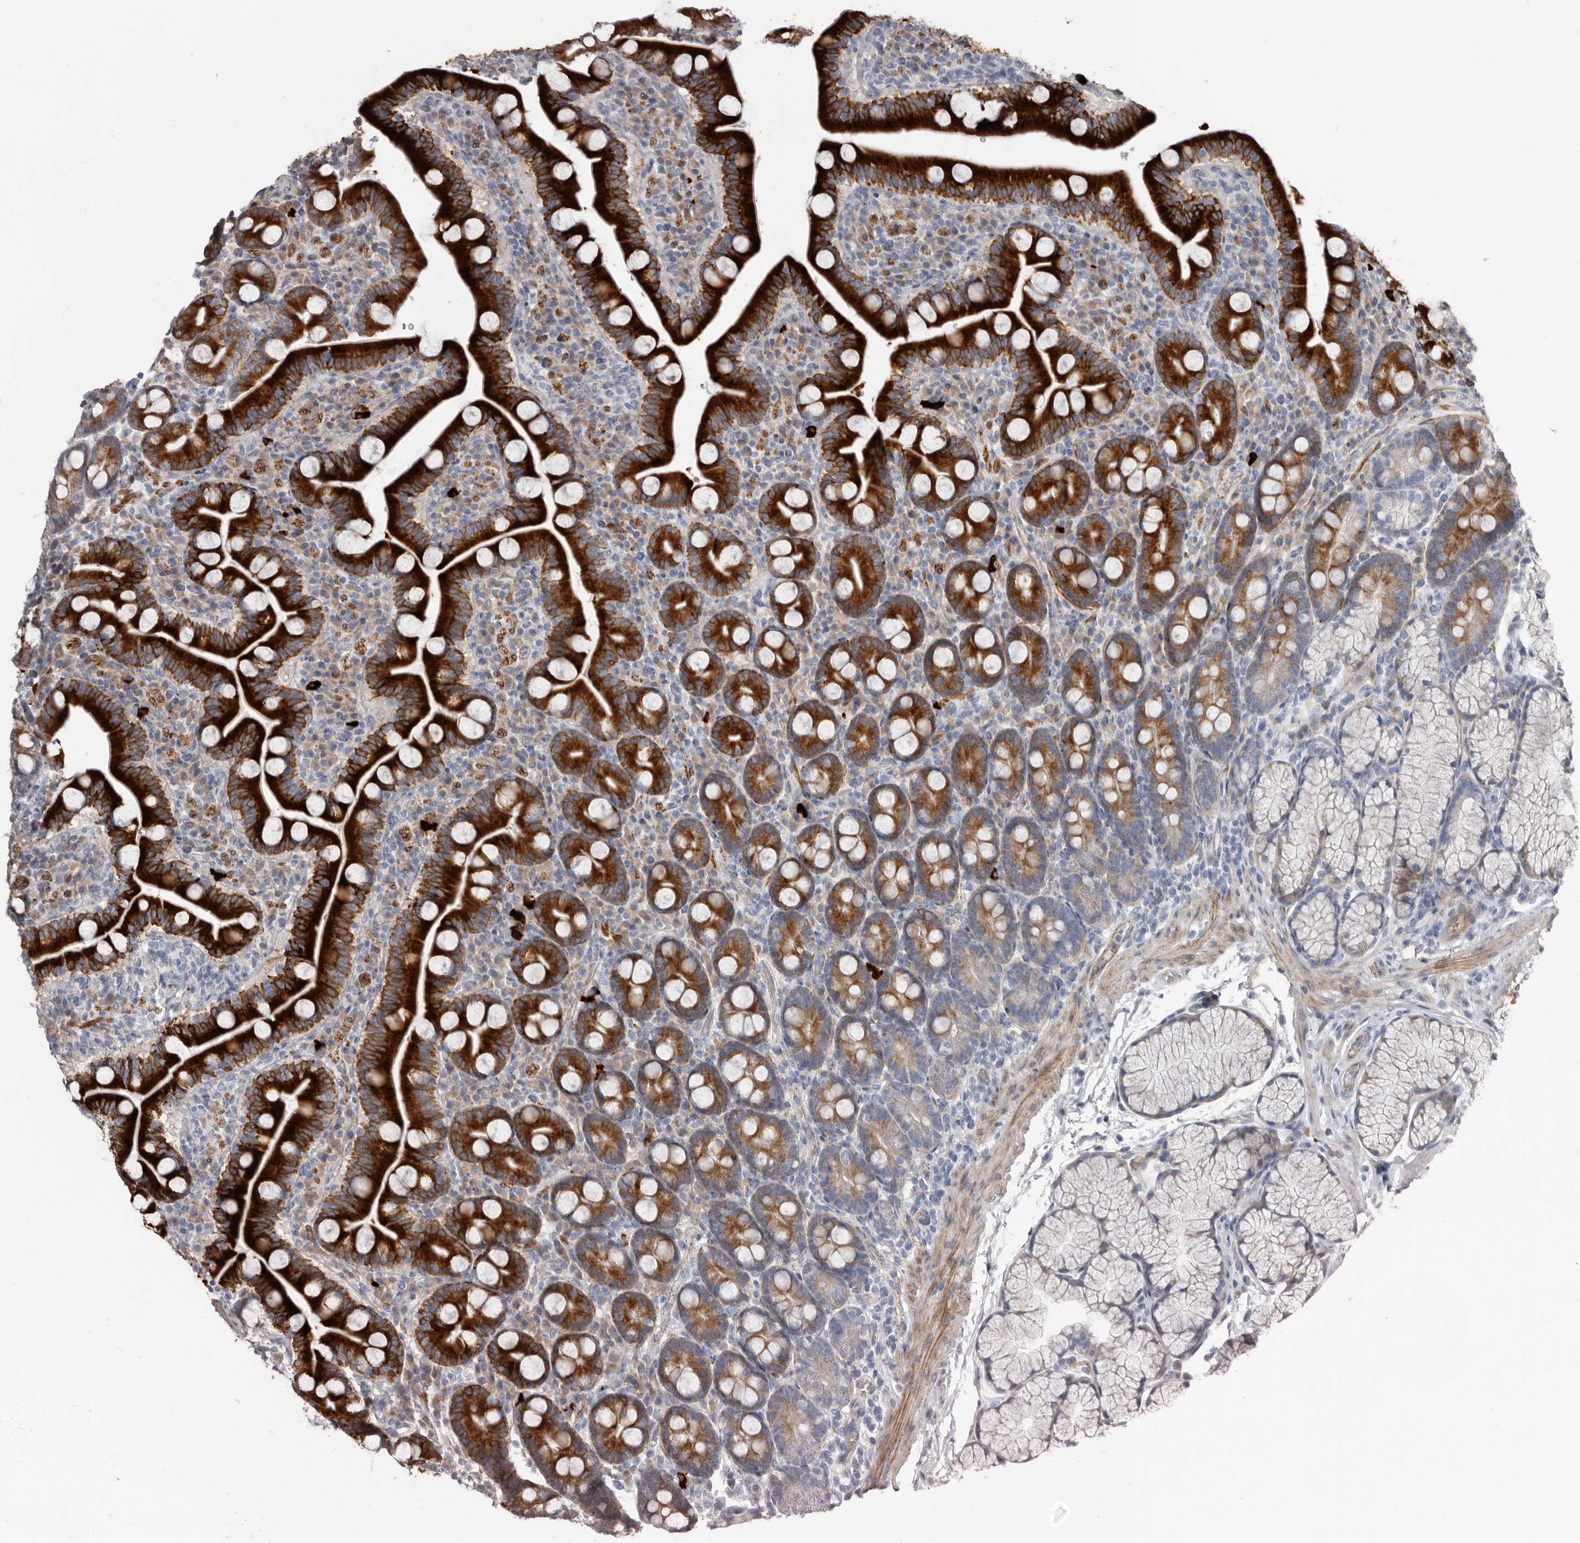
{"staining": {"intensity": "strong", "quantity": ">75%", "location": "cytoplasmic/membranous"}, "tissue": "duodenum", "cell_type": "Glandular cells", "image_type": "normal", "snomed": [{"axis": "morphology", "description": "Normal tissue, NOS"}, {"axis": "topography", "description": "Duodenum"}], "caption": "Brown immunohistochemical staining in benign duodenum shows strong cytoplasmic/membranous staining in approximately >75% of glandular cells. The staining was performed using DAB (3,3'-diaminobenzidine) to visualize the protein expression in brown, while the nuclei were stained in blue with hematoxylin (Magnification: 20x).", "gene": "ZNF114", "patient": {"sex": "male", "age": 35}}